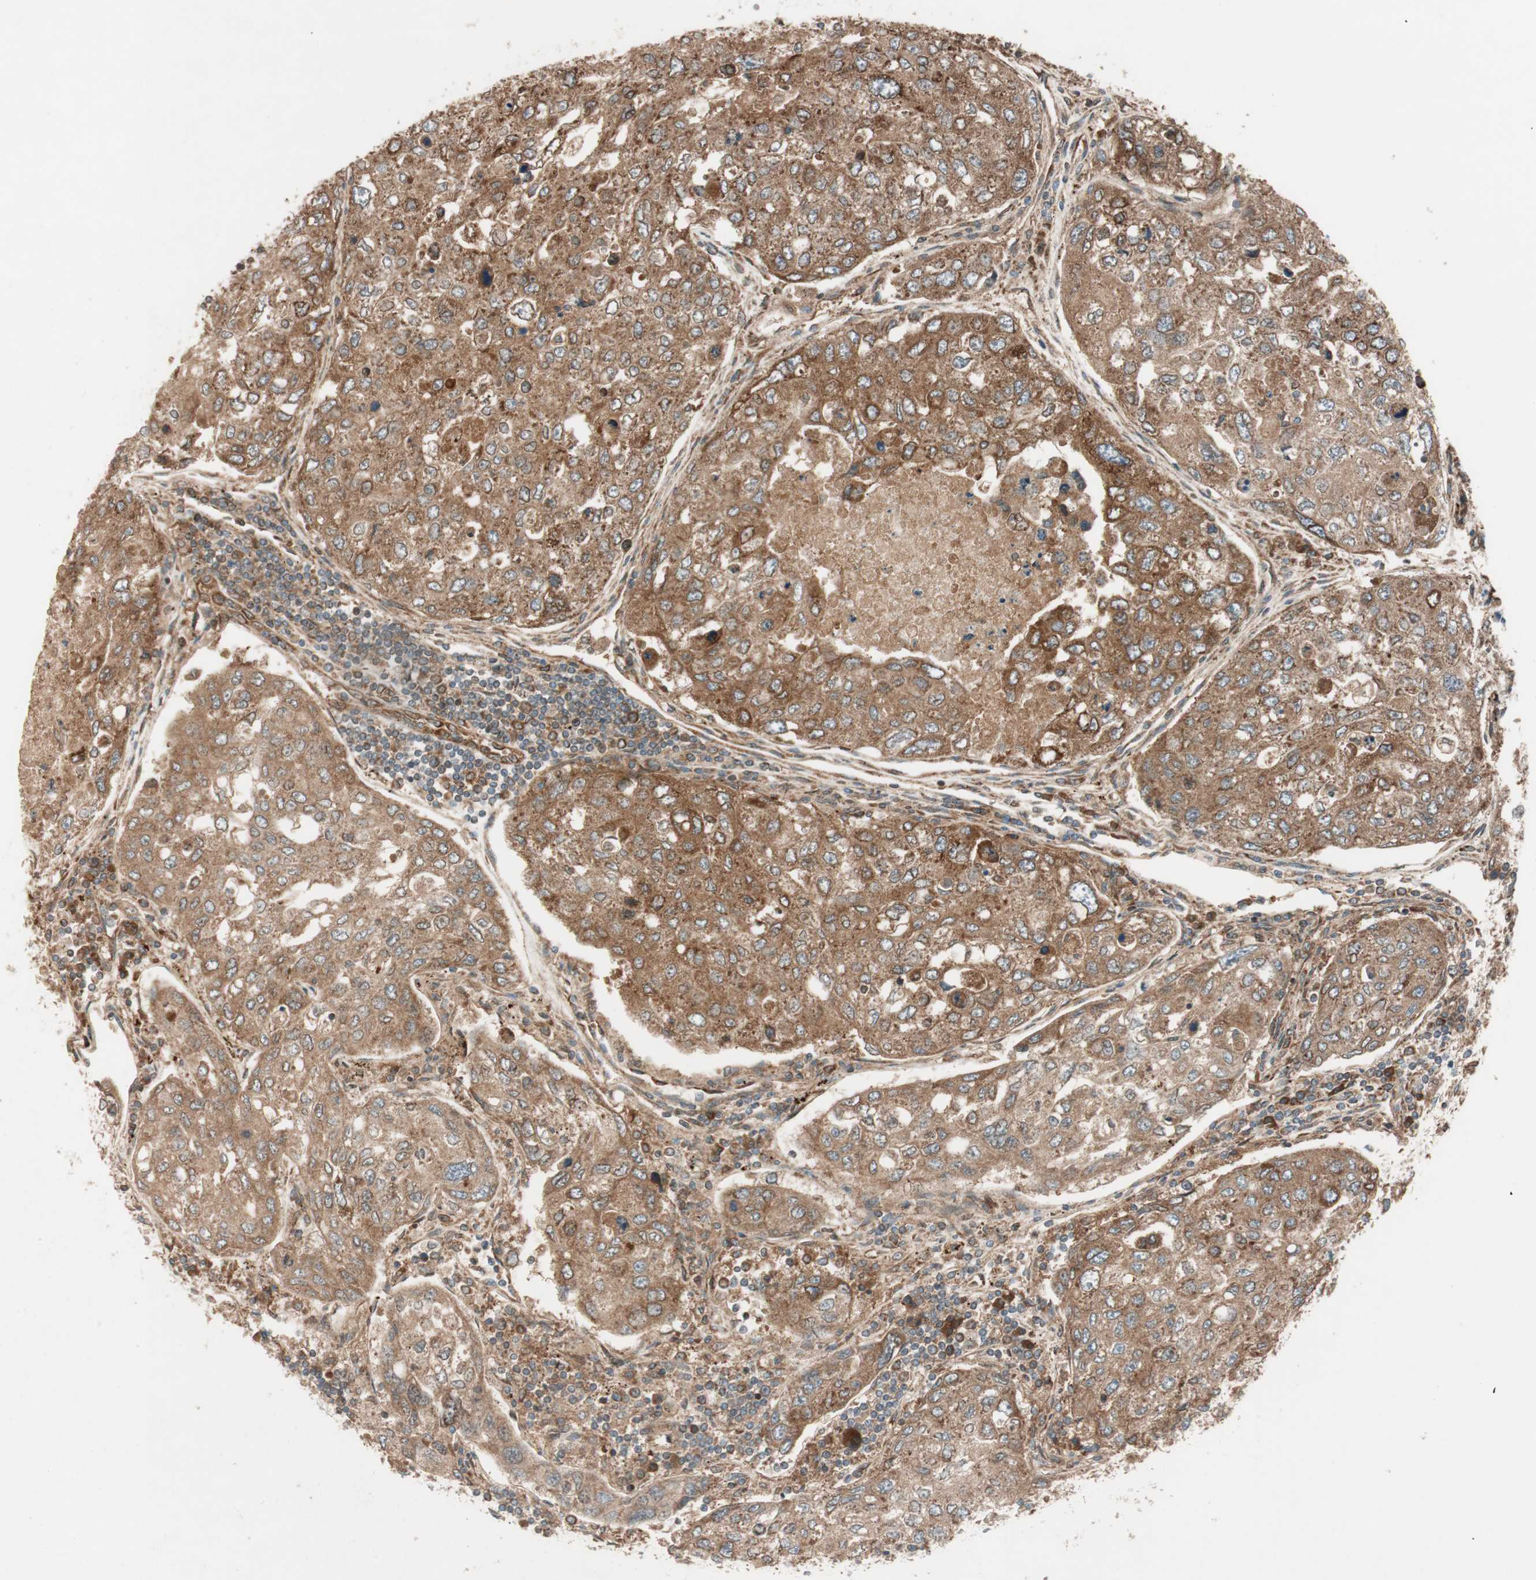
{"staining": {"intensity": "strong", "quantity": ">75%", "location": "cytoplasmic/membranous"}, "tissue": "urothelial cancer", "cell_type": "Tumor cells", "image_type": "cancer", "snomed": [{"axis": "morphology", "description": "Urothelial carcinoma, High grade"}, {"axis": "topography", "description": "Lymph node"}, {"axis": "topography", "description": "Urinary bladder"}], "caption": "An immunohistochemistry (IHC) micrograph of neoplastic tissue is shown. Protein staining in brown highlights strong cytoplasmic/membranous positivity in urothelial cancer within tumor cells.", "gene": "RAB5A", "patient": {"sex": "male", "age": 51}}